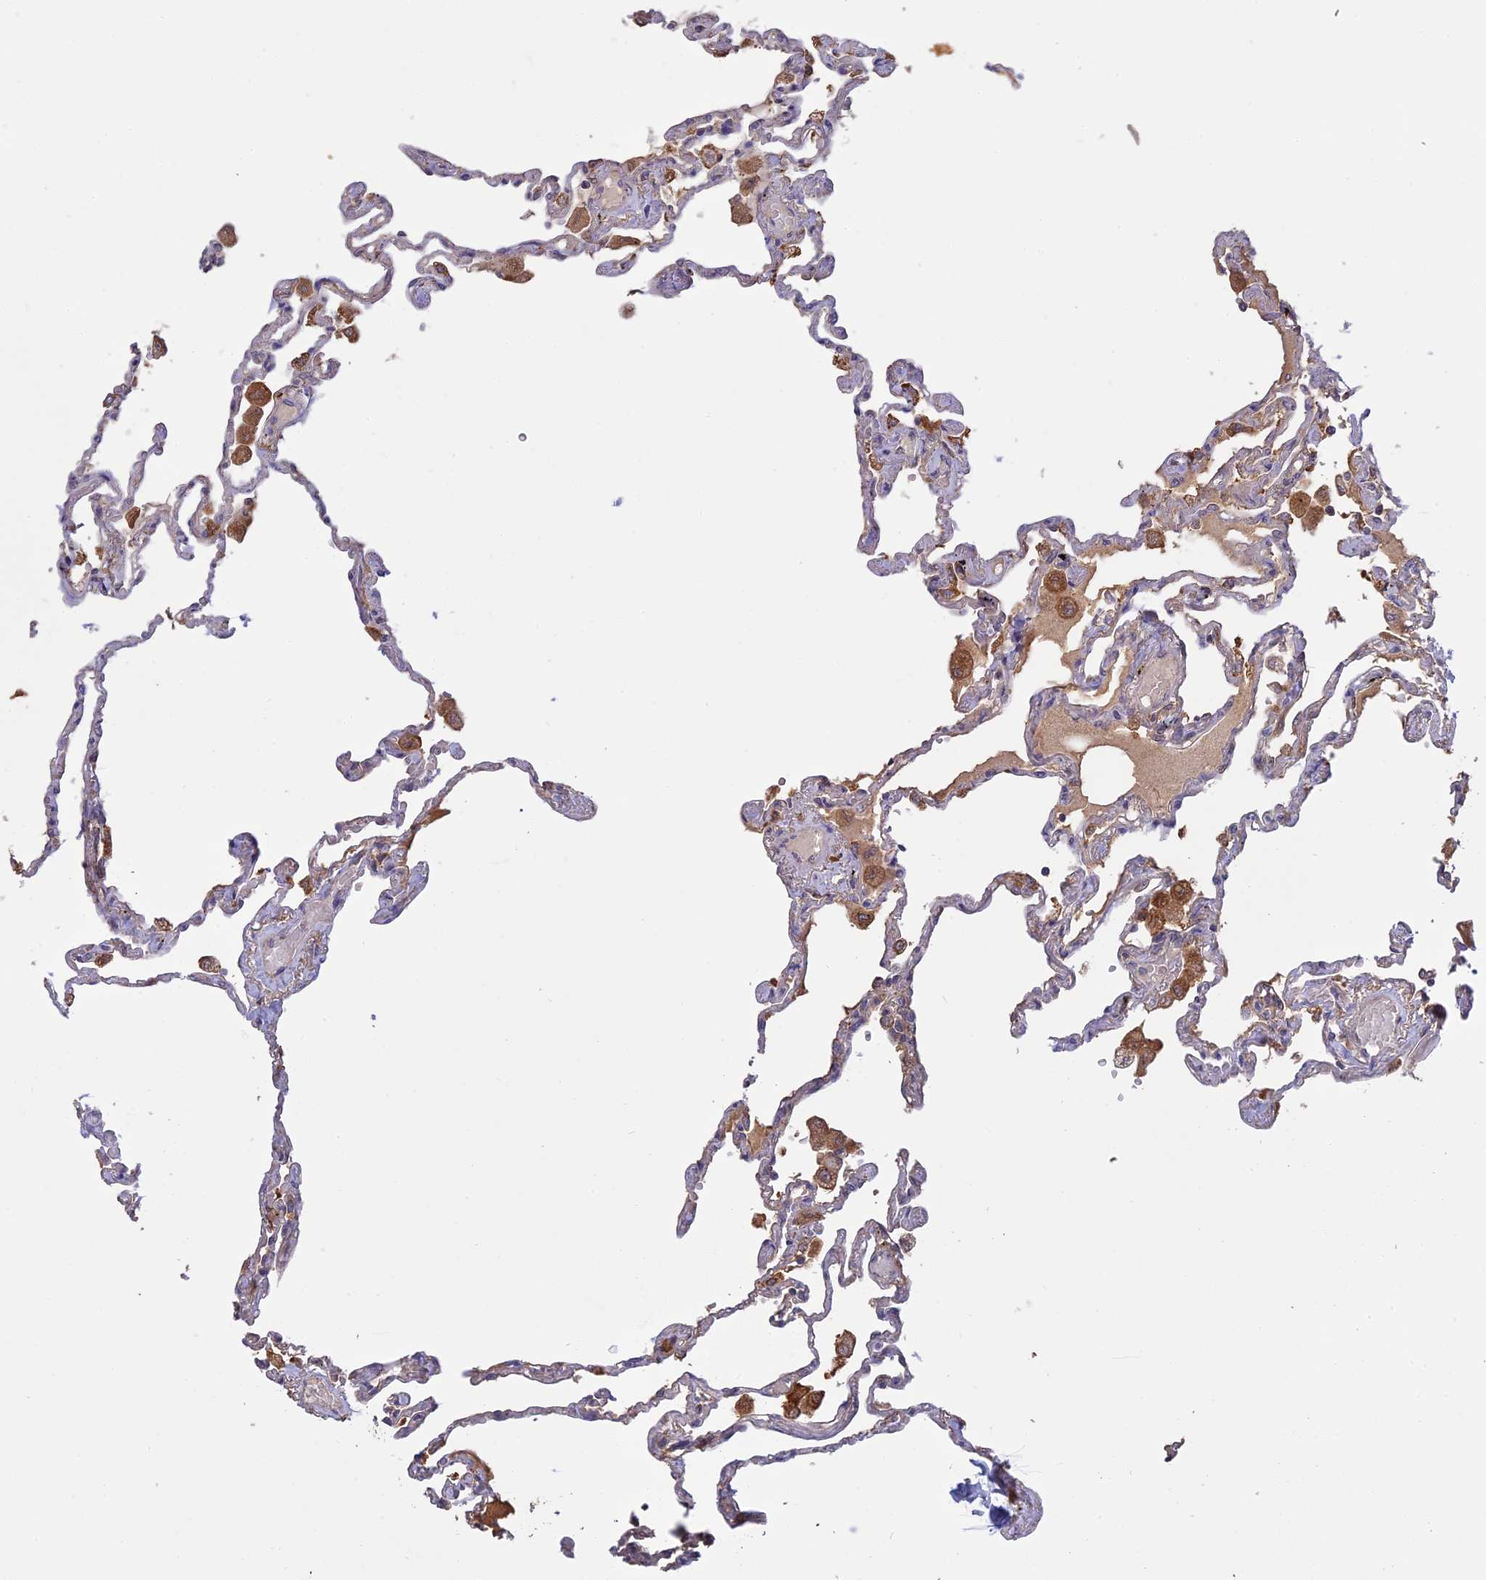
{"staining": {"intensity": "moderate", "quantity": "<25%", "location": "cytoplasmic/membranous"}, "tissue": "lung", "cell_type": "Alveolar cells", "image_type": "normal", "snomed": [{"axis": "morphology", "description": "Normal tissue, NOS"}, {"axis": "topography", "description": "Lung"}], "caption": "IHC photomicrograph of benign lung: human lung stained using immunohistochemistry (IHC) shows low levels of moderate protein expression localized specifically in the cytoplasmic/membranous of alveolar cells, appearing as a cytoplasmic/membranous brown color.", "gene": "PPIC", "patient": {"sex": "female", "age": 67}}